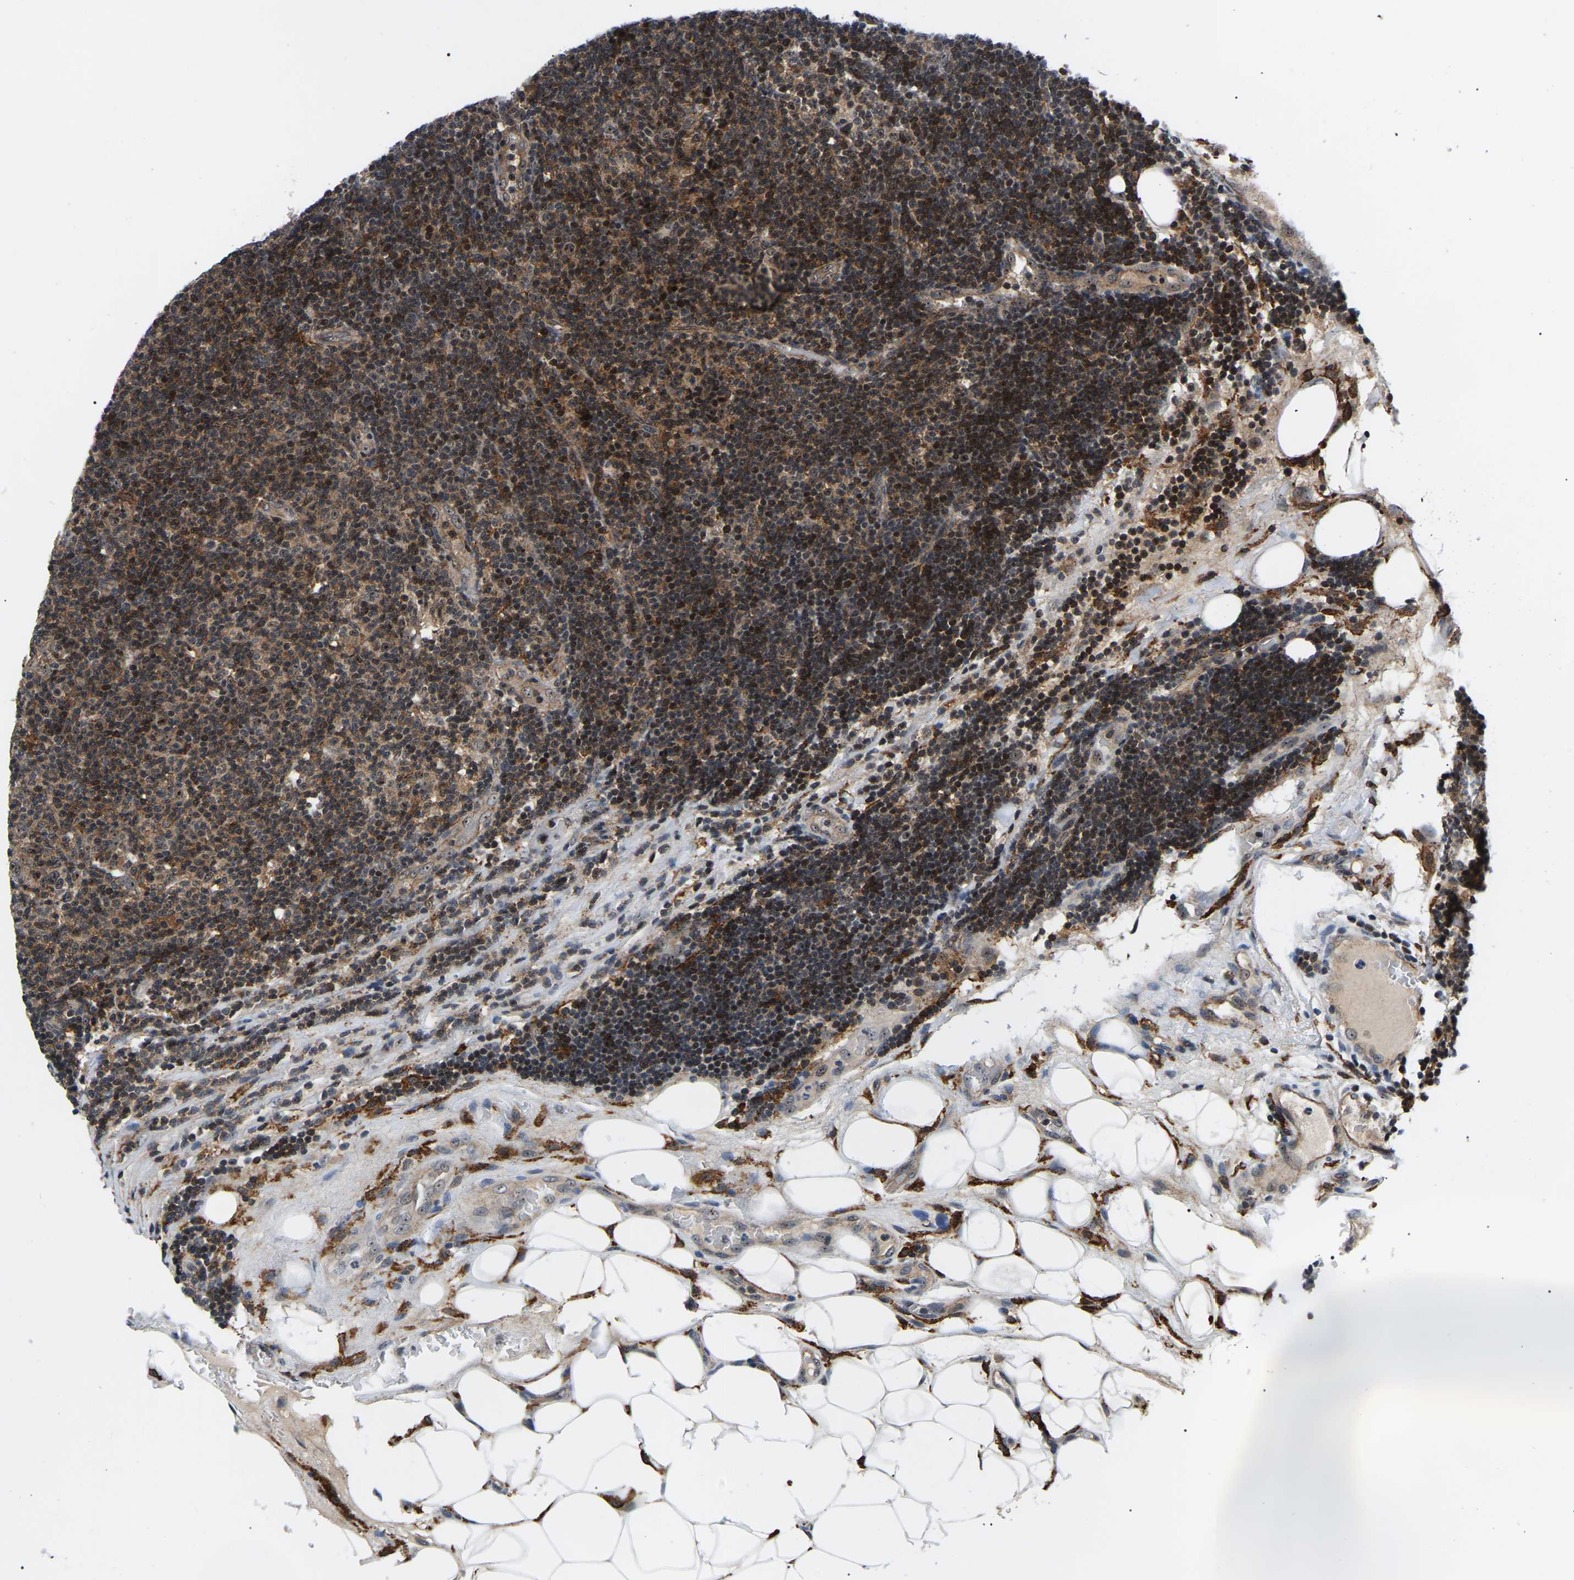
{"staining": {"intensity": "moderate", "quantity": ">75%", "location": "cytoplasmic/membranous,nuclear"}, "tissue": "lymphoma", "cell_type": "Tumor cells", "image_type": "cancer", "snomed": [{"axis": "morphology", "description": "Malignant lymphoma, non-Hodgkin's type, Low grade"}, {"axis": "topography", "description": "Lymph node"}], "caption": "Immunohistochemical staining of human malignant lymphoma, non-Hodgkin's type (low-grade) displays moderate cytoplasmic/membranous and nuclear protein expression in about >75% of tumor cells.", "gene": "RRP1B", "patient": {"sex": "male", "age": 83}}